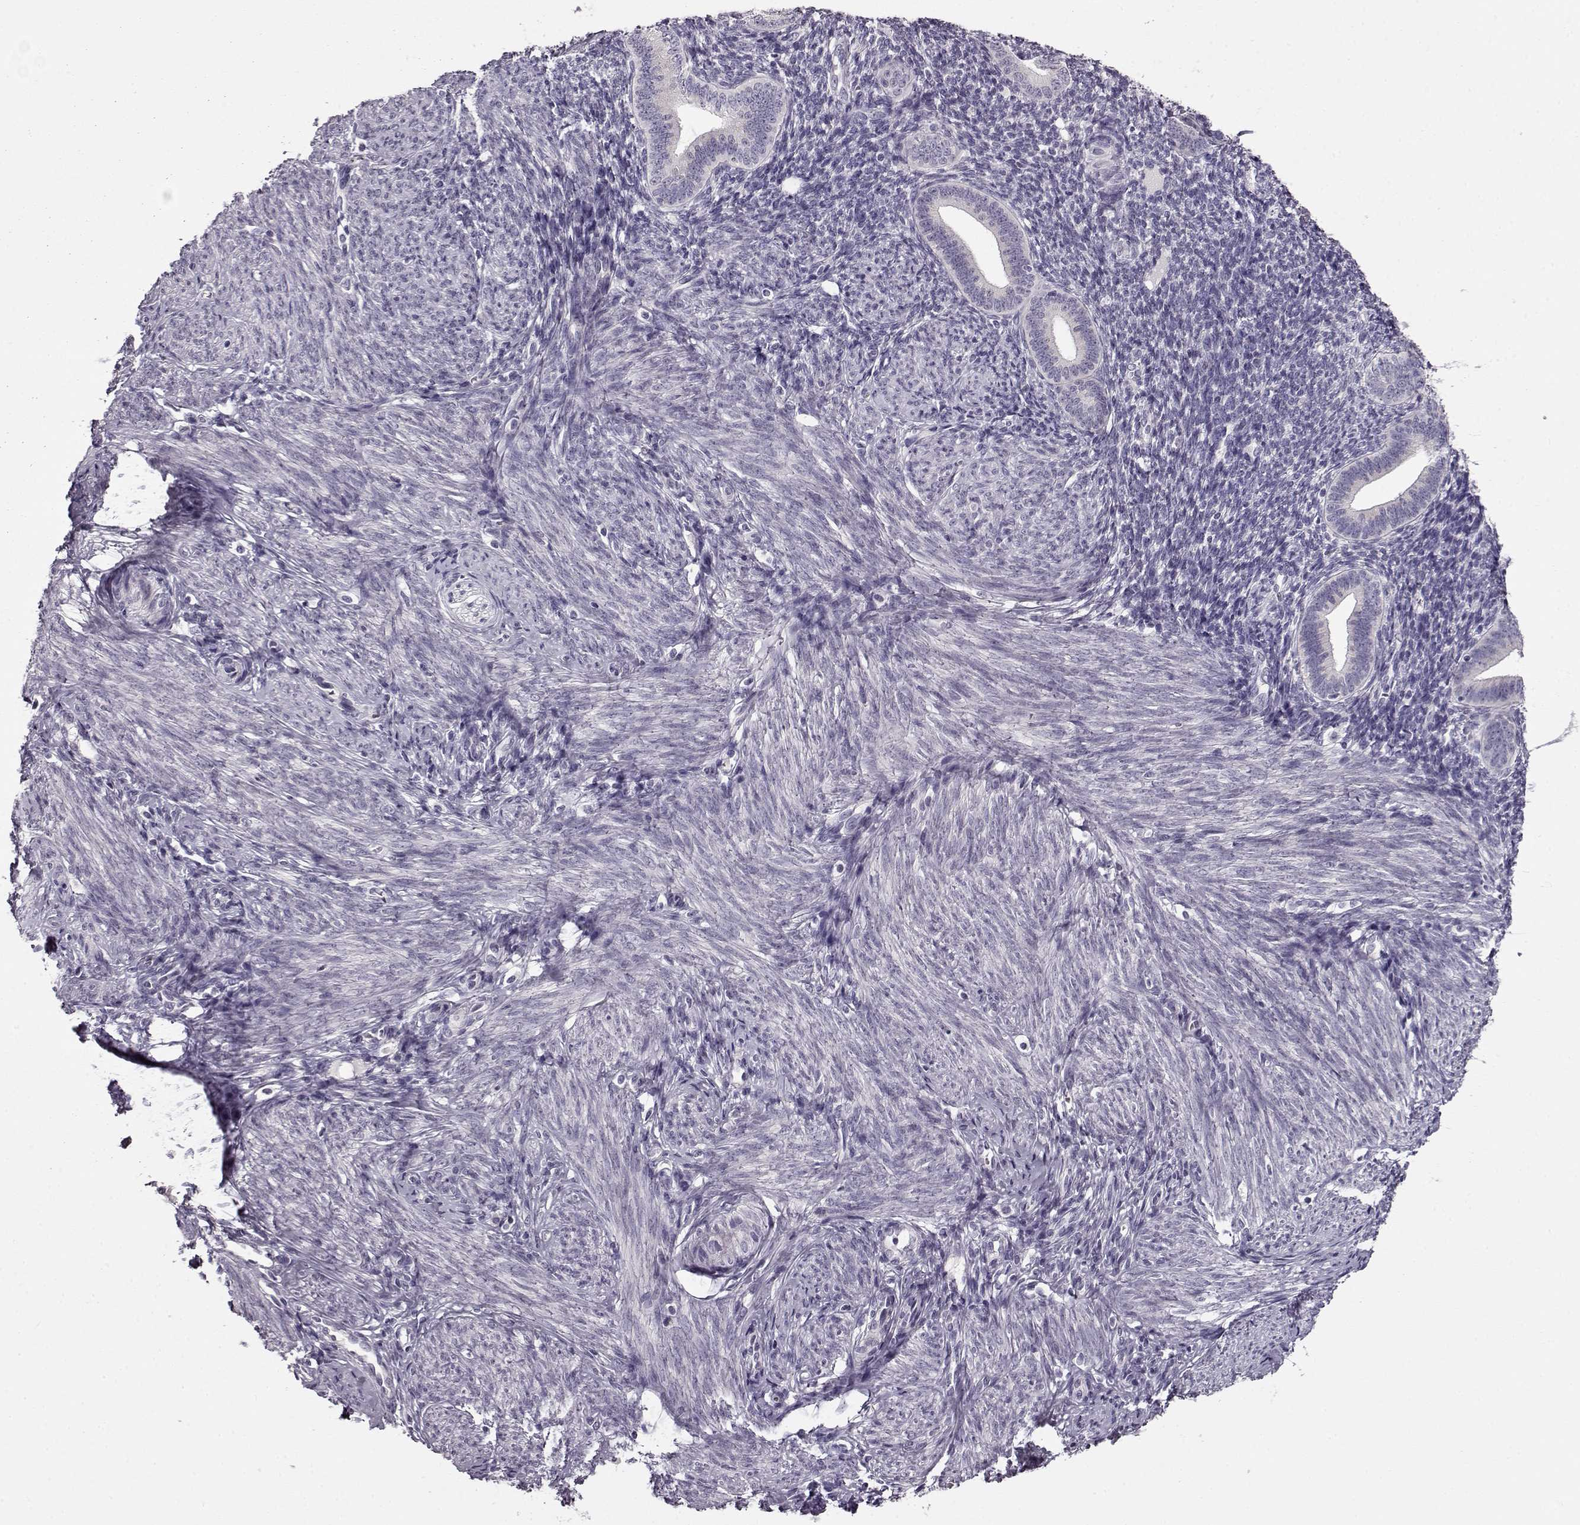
{"staining": {"intensity": "negative", "quantity": "none", "location": "none"}, "tissue": "endometrium", "cell_type": "Cells in endometrial stroma", "image_type": "normal", "snomed": [{"axis": "morphology", "description": "Normal tissue, NOS"}, {"axis": "topography", "description": "Endometrium"}], "caption": "Immunohistochemistry photomicrograph of unremarkable endometrium: human endometrium stained with DAB exhibits no significant protein expression in cells in endometrial stroma.", "gene": "RP1L1", "patient": {"sex": "female", "age": 40}}